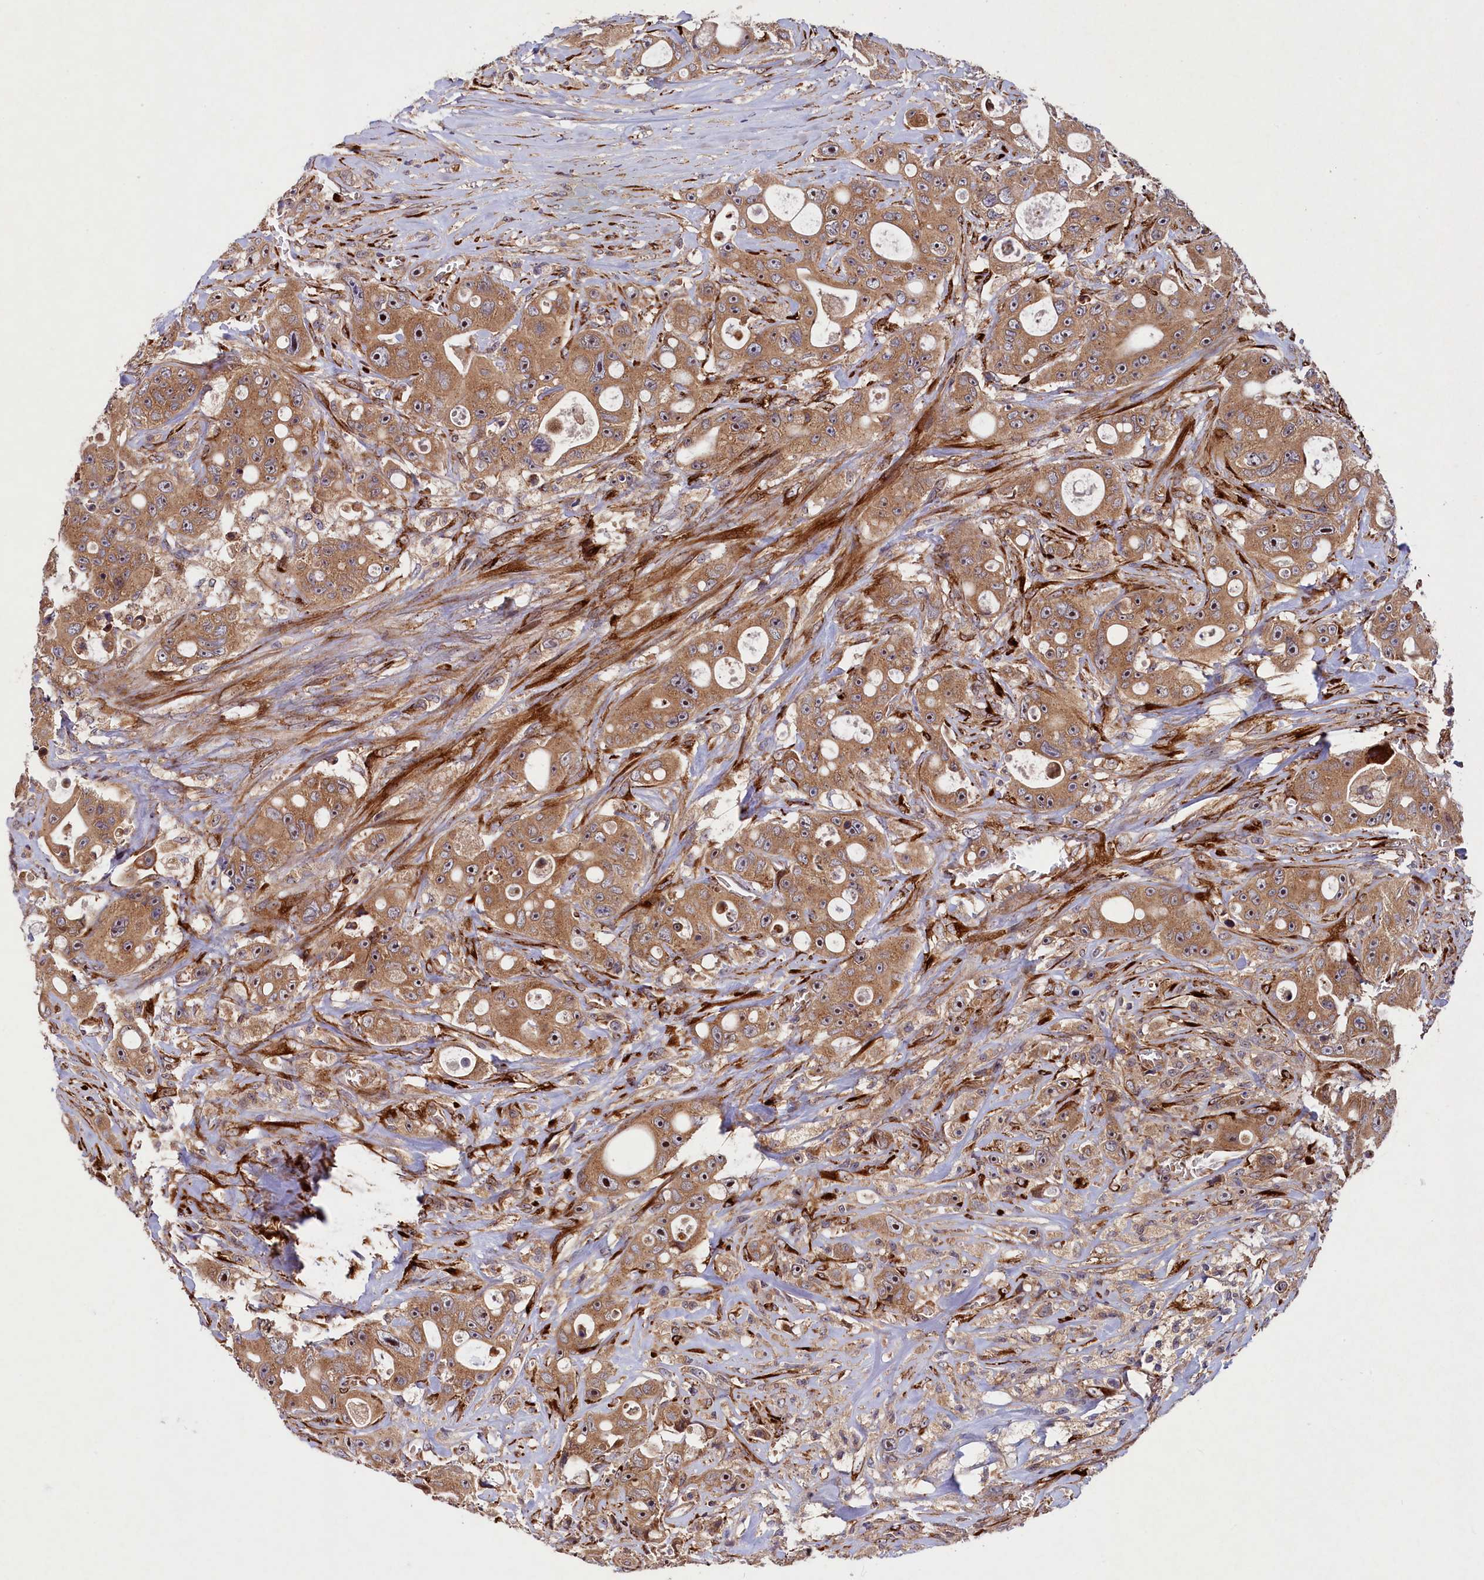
{"staining": {"intensity": "moderate", "quantity": ">75%", "location": "cytoplasmic/membranous,nuclear"}, "tissue": "colorectal cancer", "cell_type": "Tumor cells", "image_type": "cancer", "snomed": [{"axis": "morphology", "description": "Adenocarcinoma, NOS"}, {"axis": "topography", "description": "Colon"}], "caption": "IHC histopathology image of neoplastic tissue: colorectal cancer (adenocarcinoma) stained using immunohistochemistry (IHC) reveals medium levels of moderate protein expression localized specifically in the cytoplasmic/membranous and nuclear of tumor cells, appearing as a cytoplasmic/membranous and nuclear brown color.", "gene": "ARRDC4", "patient": {"sex": "female", "age": 46}}